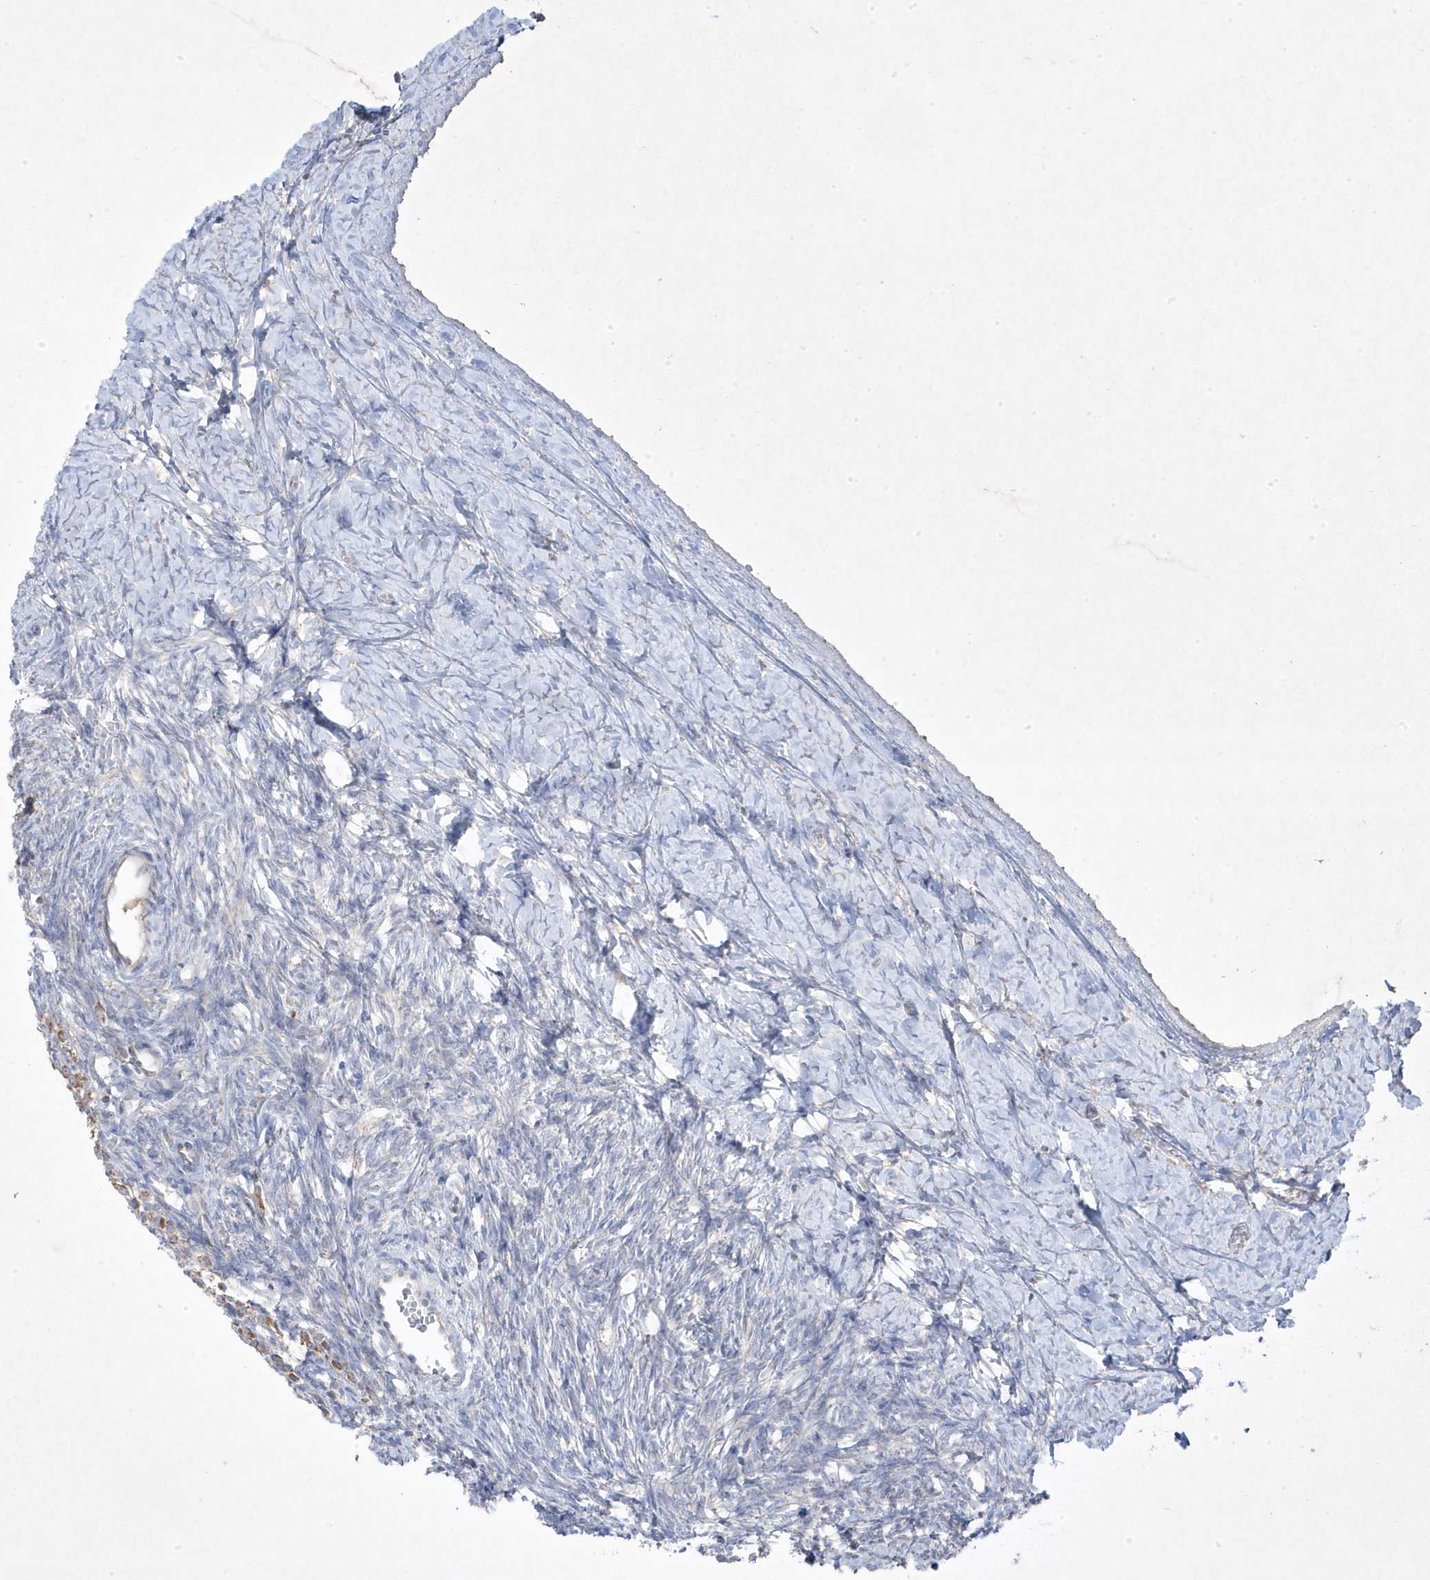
{"staining": {"intensity": "negative", "quantity": "none", "location": "none"}, "tissue": "ovary", "cell_type": "Ovarian stroma cells", "image_type": "normal", "snomed": [{"axis": "morphology", "description": "Normal tissue, NOS"}, {"axis": "morphology", "description": "Developmental malformation"}, {"axis": "topography", "description": "Ovary"}], "caption": "Ovarian stroma cells show no significant positivity in benign ovary. (DAB (3,3'-diaminobenzidine) immunohistochemistry, high magnification).", "gene": "ADAMTSL3", "patient": {"sex": "female", "age": 39}}